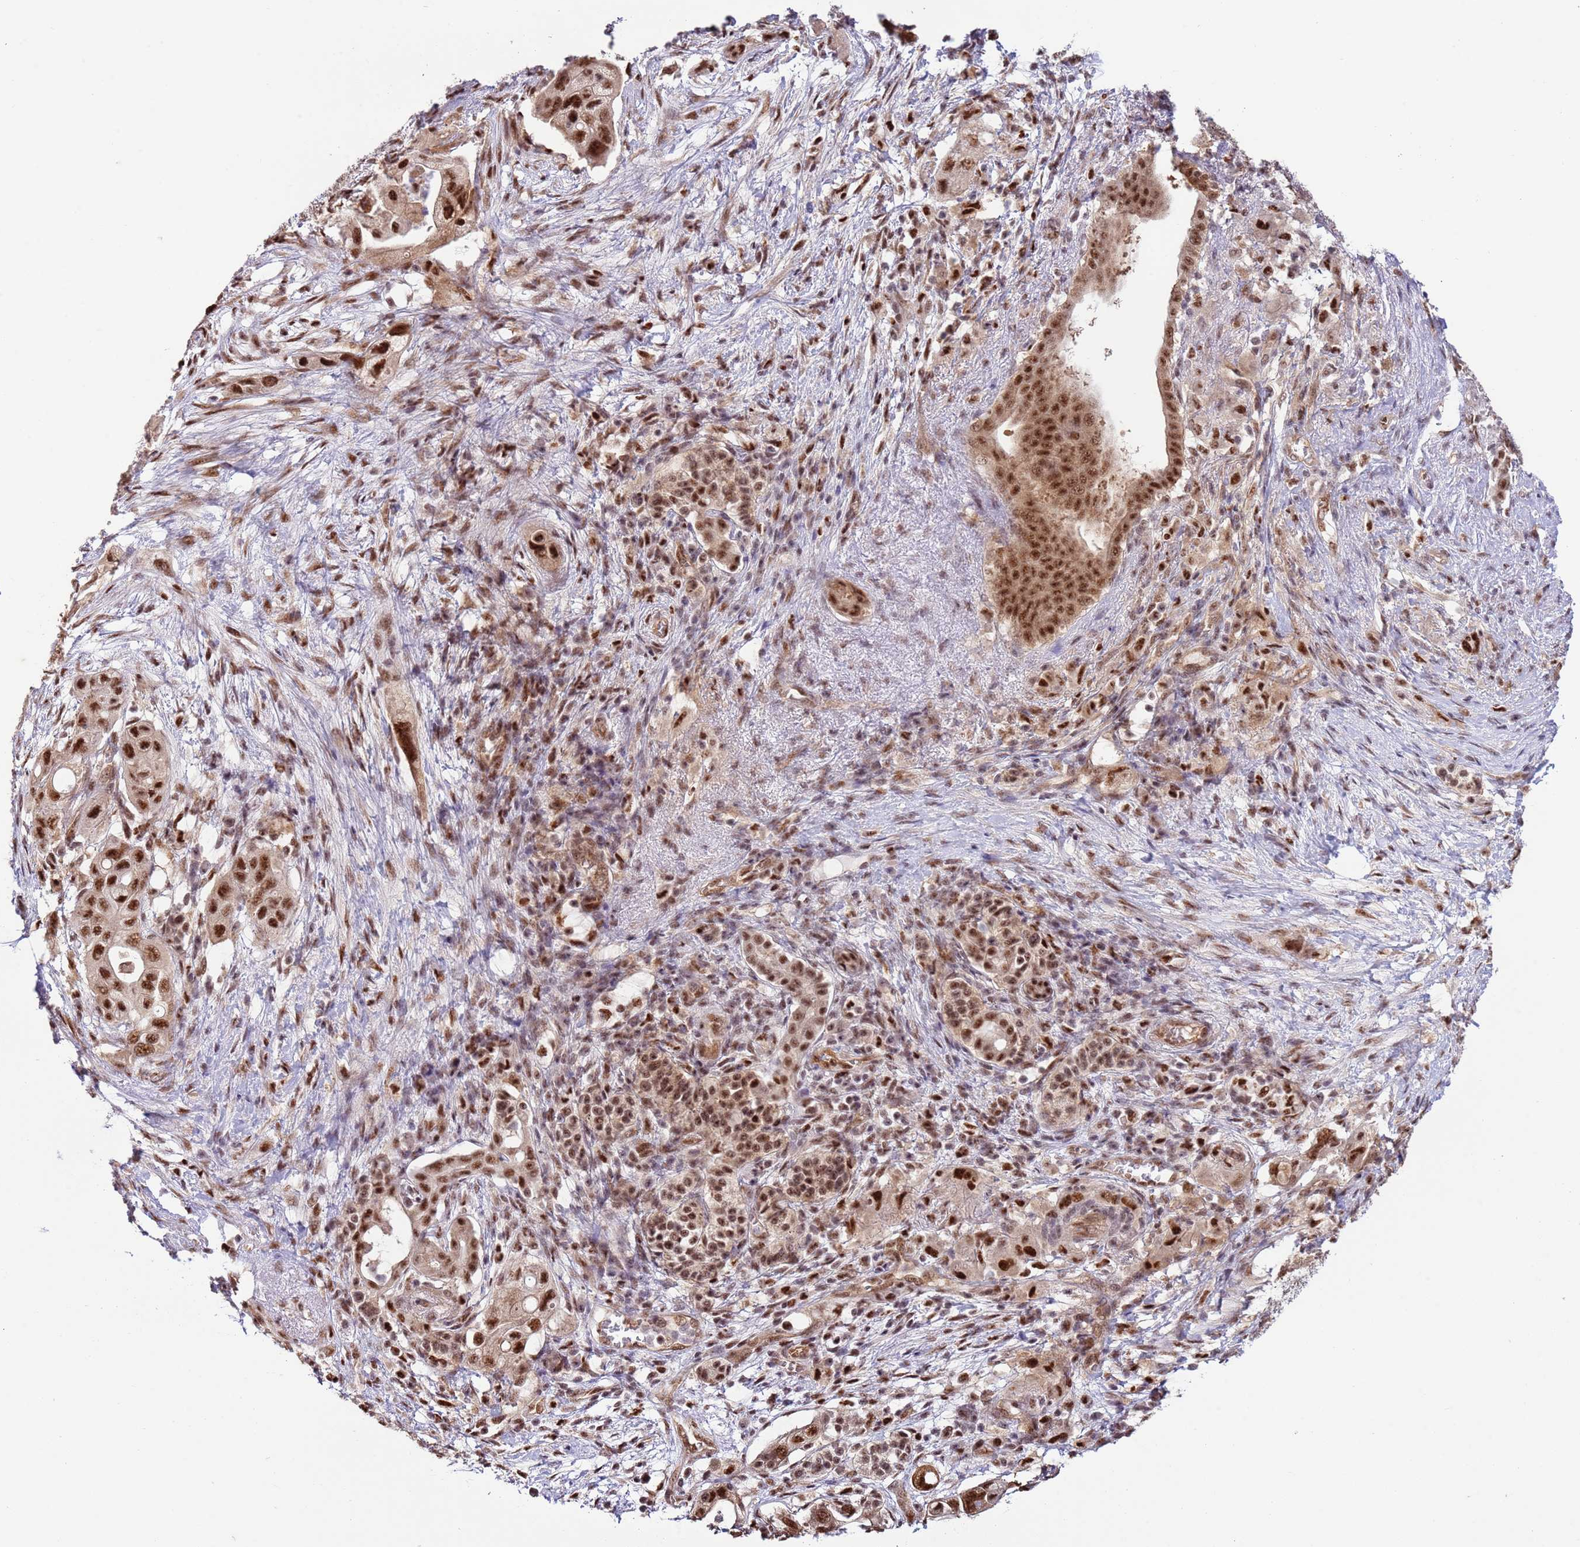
{"staining": {"intensity": "strong", "quantity": ">75%", "location": "nuclear"}, "tissue": "pancreatic cancer", "cell_type": "Tumor cells", "image_type": "cancer", "snomed": [{"axis": "morphology", "description": "Adenocarcinoma, NOS"}, {"axis": "topography", "description": "Pancreas"}], "caption": "IHC photomicrograph of human pancreatic cancer stained for a protein (brown), which shows high levels of strong nuclear positivity in approximately >75% of tumor cells.", "gene": "PRPF6", "patient": {"sex": "female", "age": 72}}